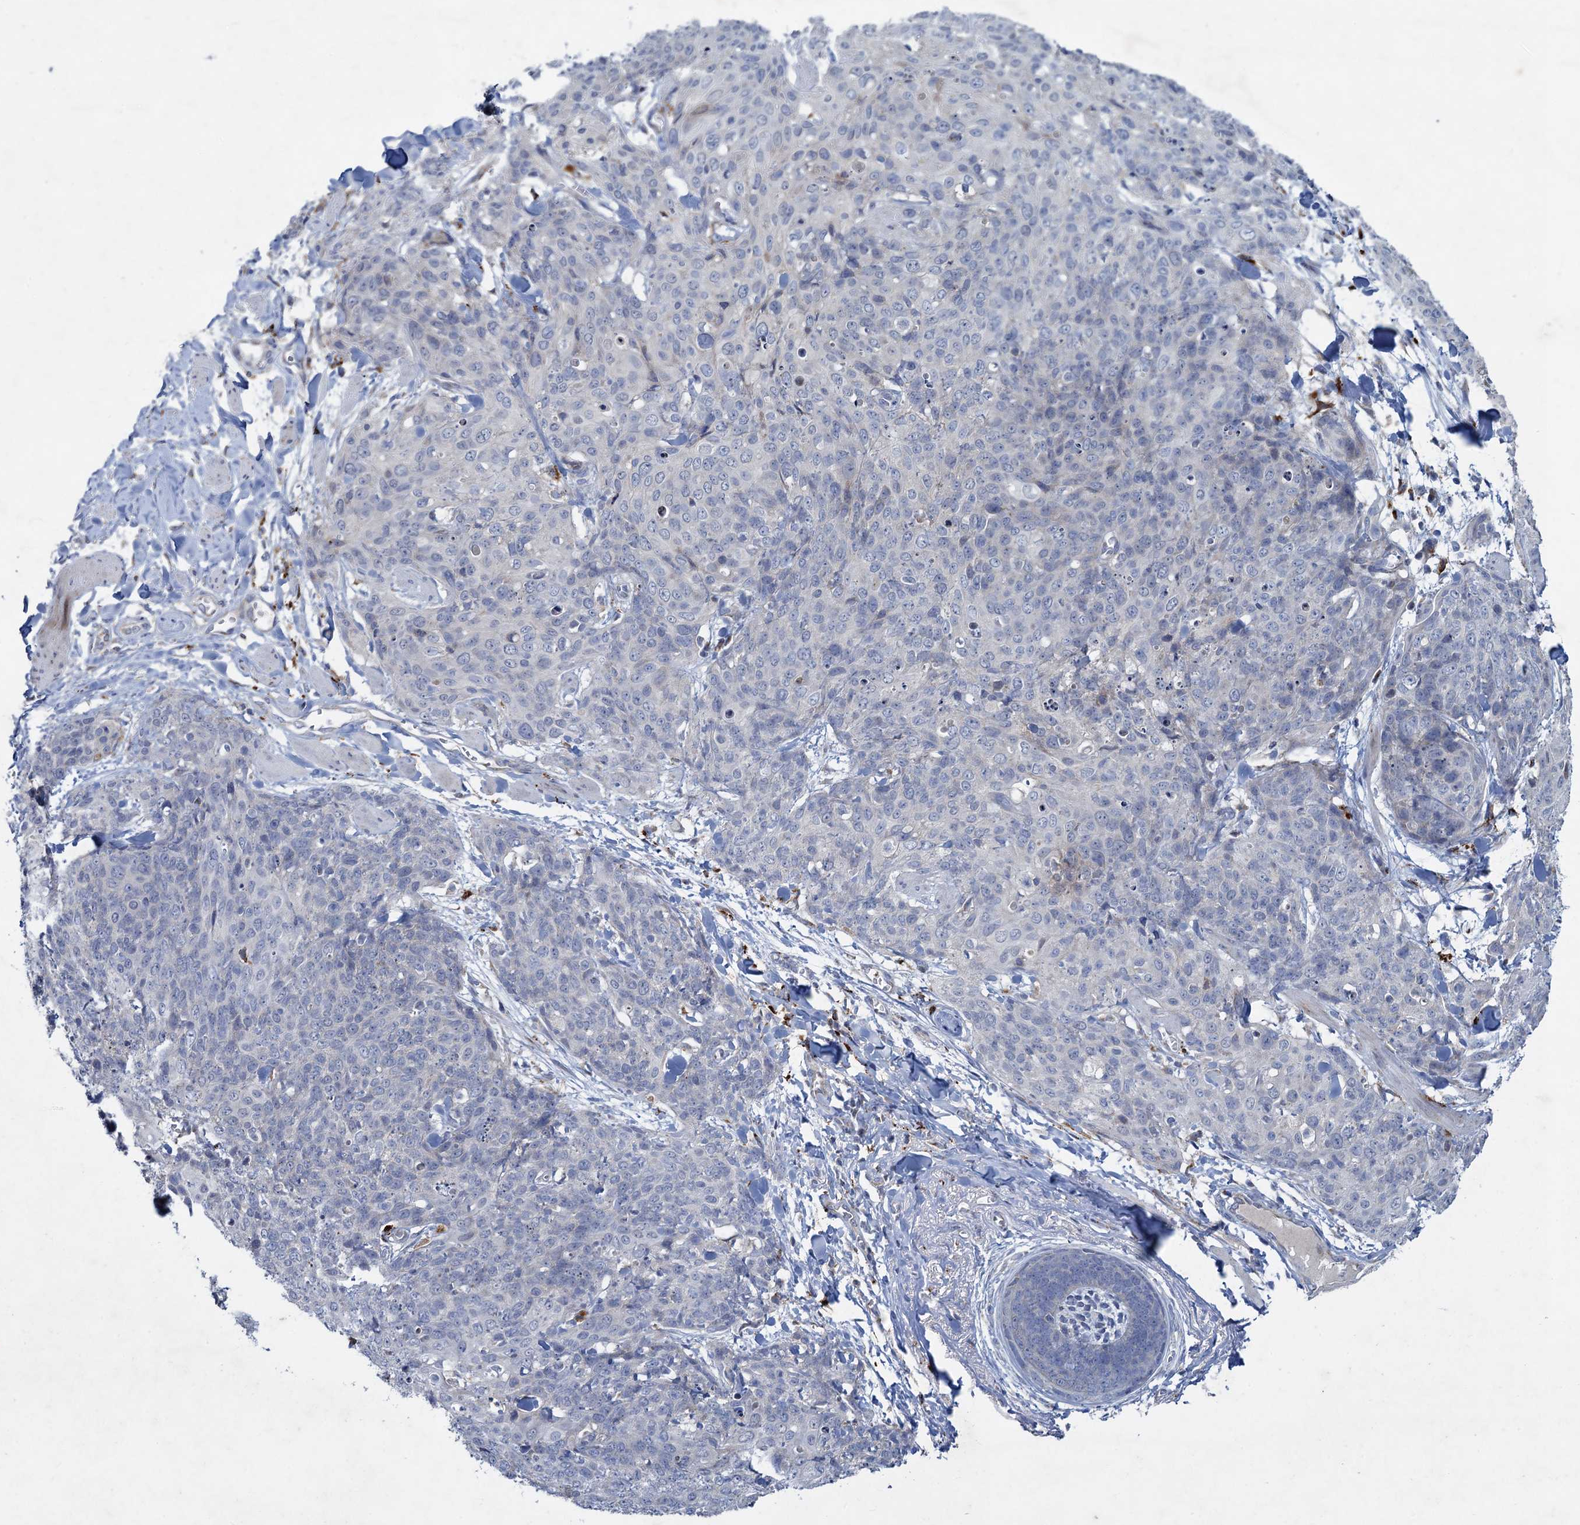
{"staining": {"intensity": "negative", "quantity": "none", "location": "none"}, "tissue": "skin cancer", "cell_type": "Tumor cells", "image_type": "cancer", "snomed": [{"axis": "morphology", "description": "Squamous cell carcinoma, NOS"}, {"axis": "topography", "description": "Skin"}, {"axis": "topography", "description": "Vulva"}], "caption": "Immunohistochemistry histopathology image of neoplastic tissue: skin squamous cell carcinoma stained with DAB (3,3'-diaminobenzidine) shows no significant protein positivity in tumor cells. Nuclei are stained in blue.", "gene": "ANKS3", "patient": {"sex": "female", "age": 85}}